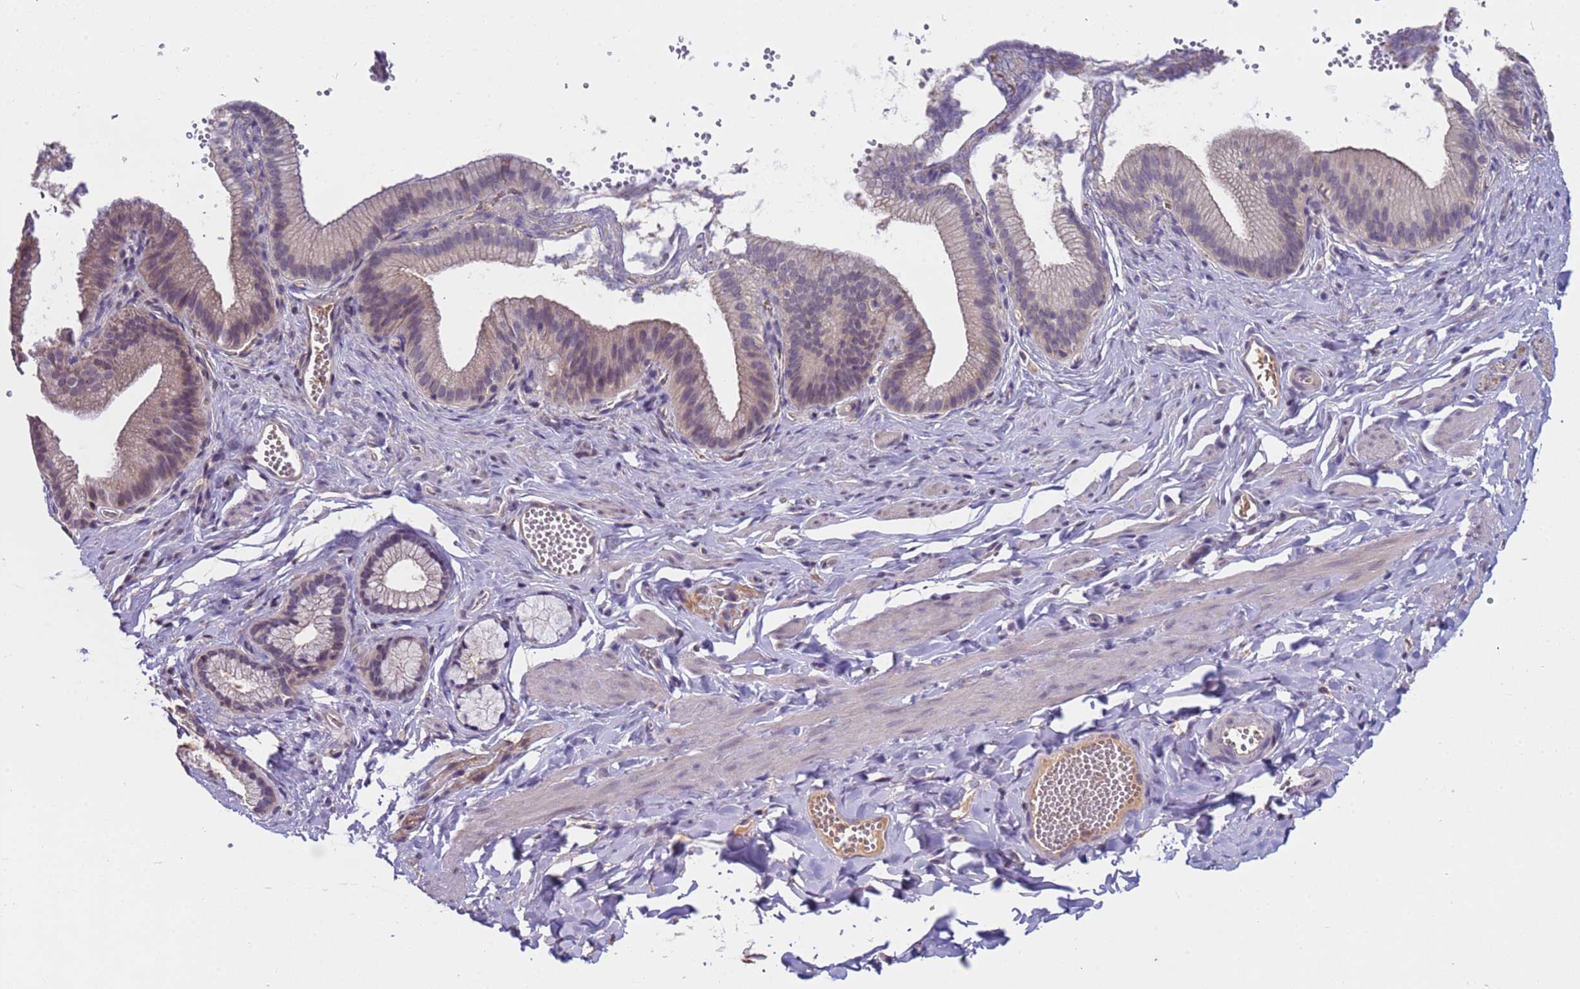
{"staining": {"intensity": "negative", "quantity": "none", "location": "none"}, "tissue": "adipose tissue", "cell_type": "Adipocytes", "image_type": "normal", "snomed": [{"axis": "morphology", "description": "Normal tissue, NOS"}, {"axis": "topography", "description": "Gallbladder"}, {"axis": "topography", "description": "Peripheral nerve tissue"}], "caption": "A histopathology image of human adipose tissue is negative for staining in adipocytes. The staining is performed using DAB brown chromogen with nuclei counter-stained in using hematoxylin.", "gene": "ZNF248", "patient": {"sex": "male", "age": 38}}